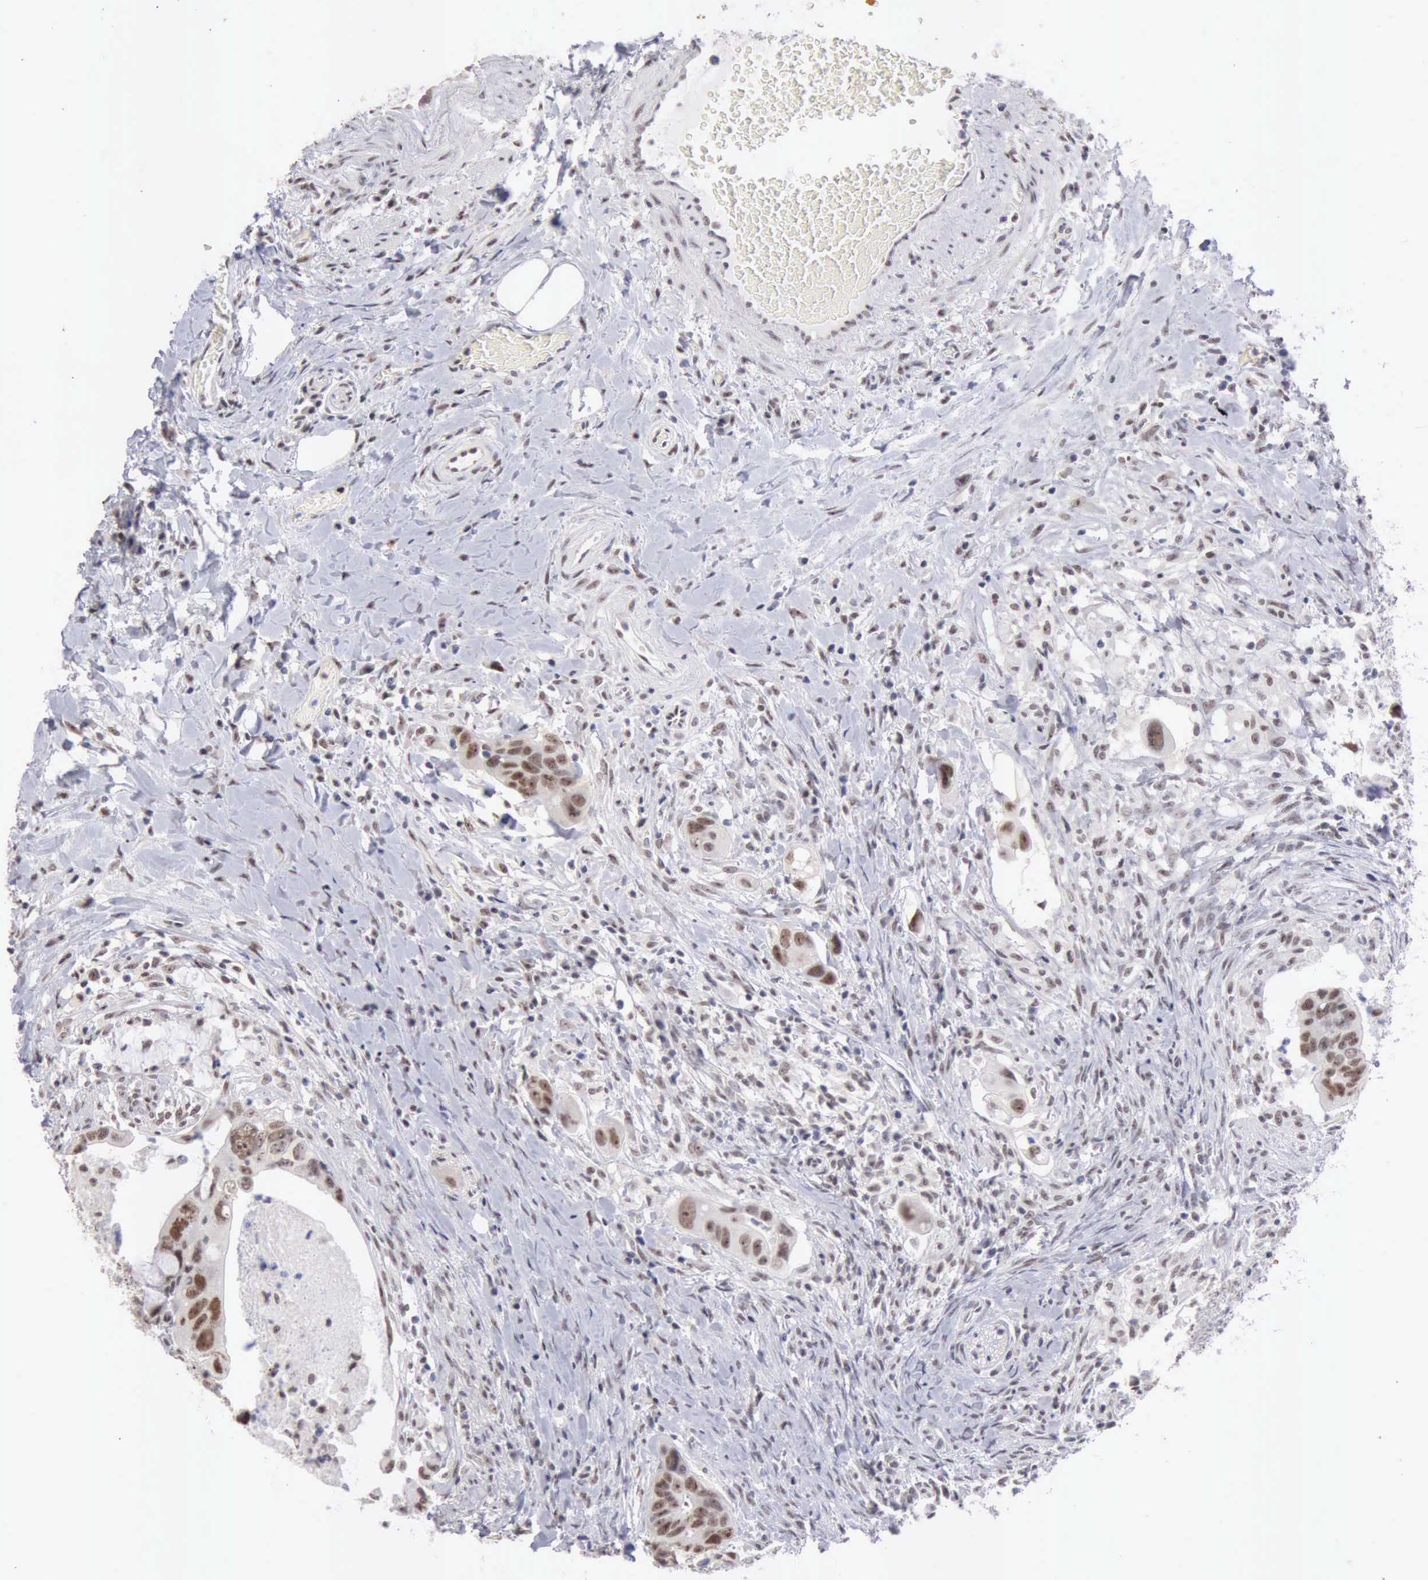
{"staining": {"intensity": "moderate", "quantity": "25%-75%", "location": "nuclear"}, "tissue": "colorectal cancer", "cell_type": "Tumor cells", "image_type": "cancer", "snomed": [{"axis": "morphology", "description": "Adenocarcinoma, NOS"}, {"axis": "topography", "description": "Rectum"}], "caption": "A brown stain labels moderate nuclear staining of a protein in colorectal cancer (adenocarcinoma) tumor cells.", "gene": "TAF1", "patient": {"sex": "male", "age": 53}}